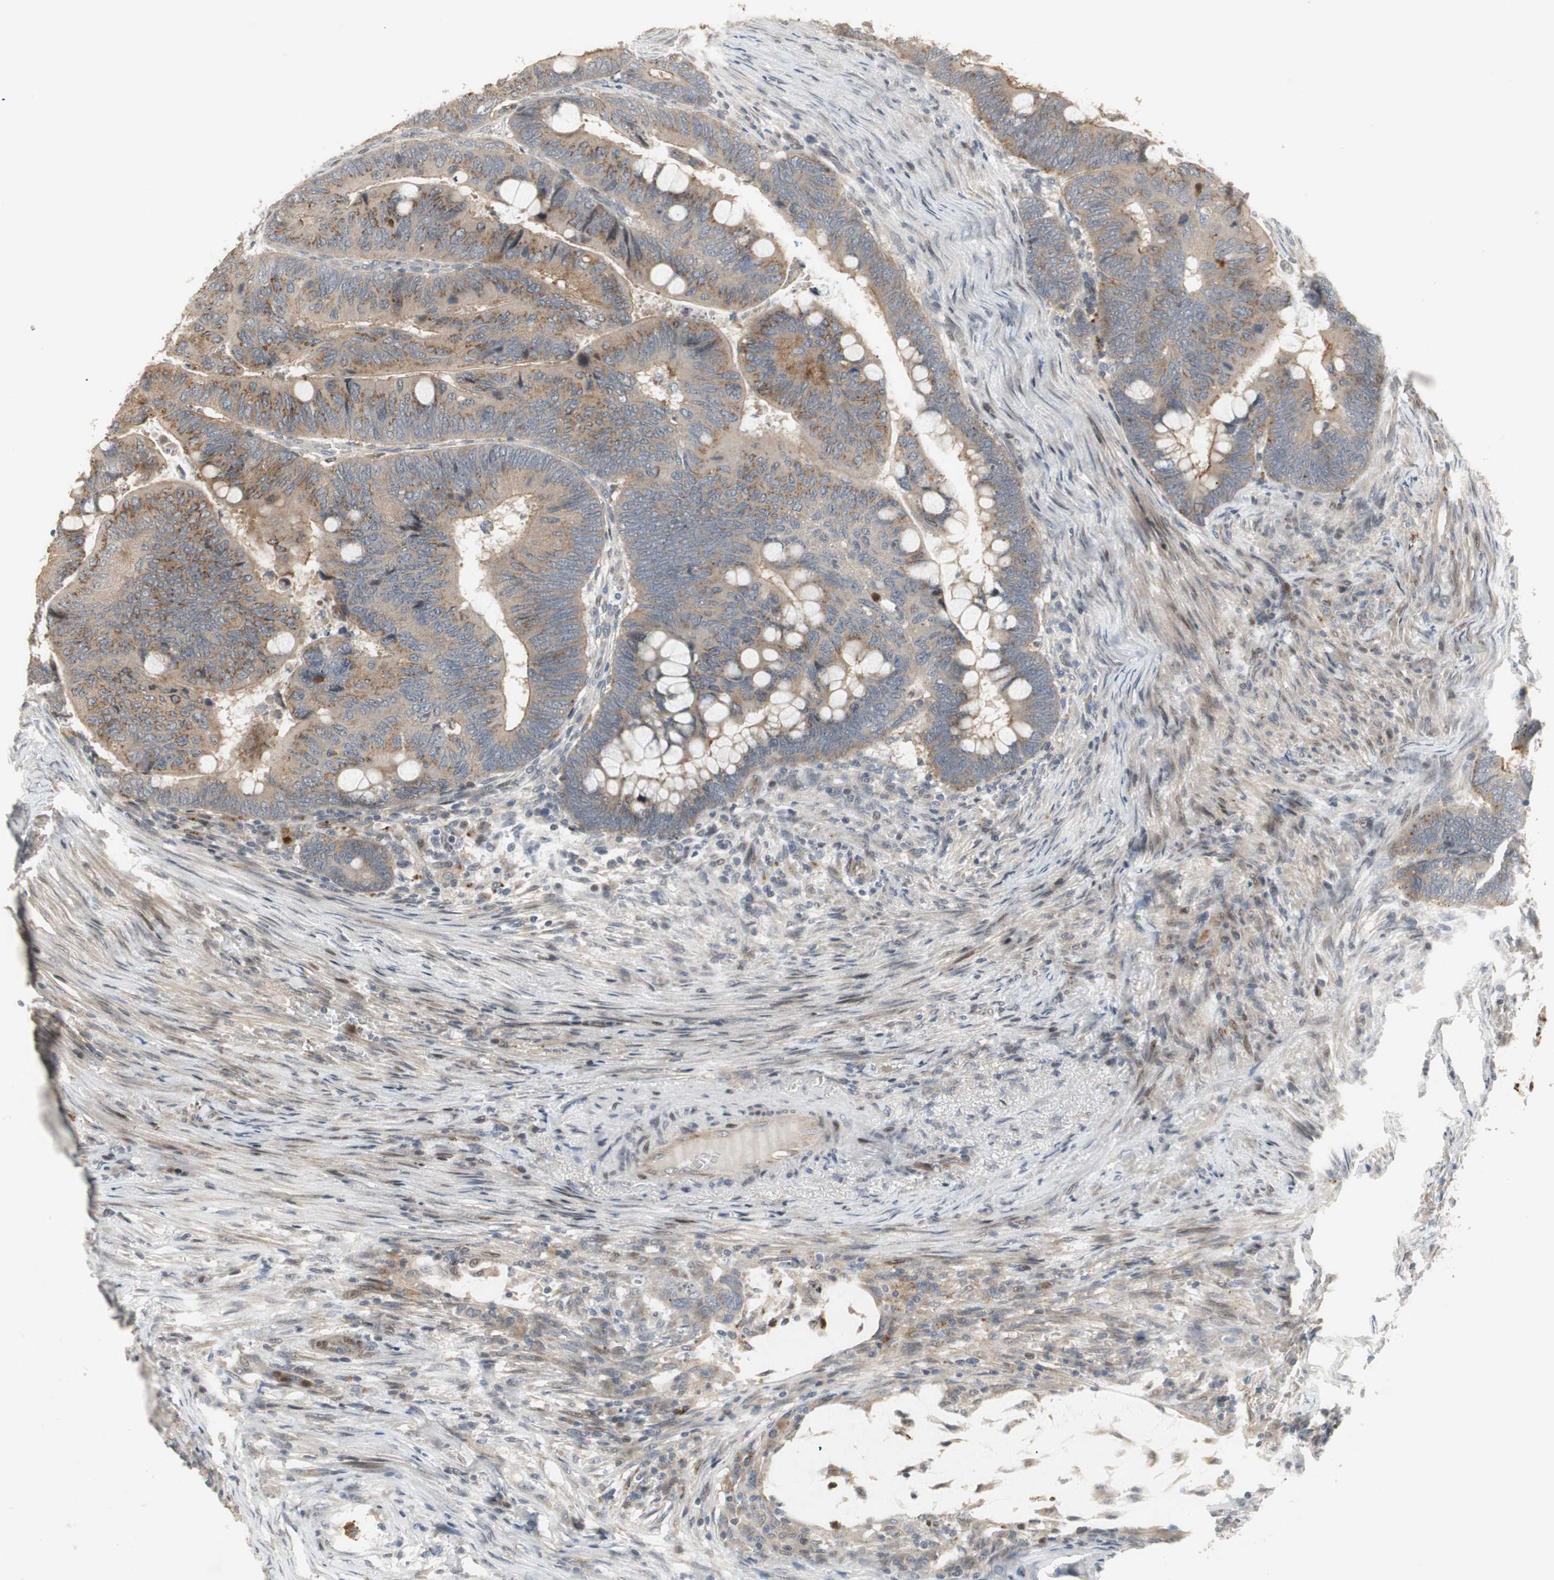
{"staining": {"intensity": "weak", "quantity": ">75%", "location": "cytoplasmic/membranous"}, "tissue": "colorectal cancer", "cell_type": "Tumor cells", "image_type": "cancer", "snomed": [{"axis": "morphology", "description": "Normal tissue, NOS"}, {"axis": "morphology", "description": "Adenocarcinoma, NOS"}, {"axis": "topography", "description": "Rectum"}, {"axis": "topography", "description": "Peripheral nerve tissue"}], "caption": "DAB immunohistochemical staining of human adenocarcinoma (colorectal) reveals weak cytoplasmic/membranous protein positivity in about >75% of tumor cells.", "gene": "SNX4", "patient": {"sex": "male", "age": 92}}